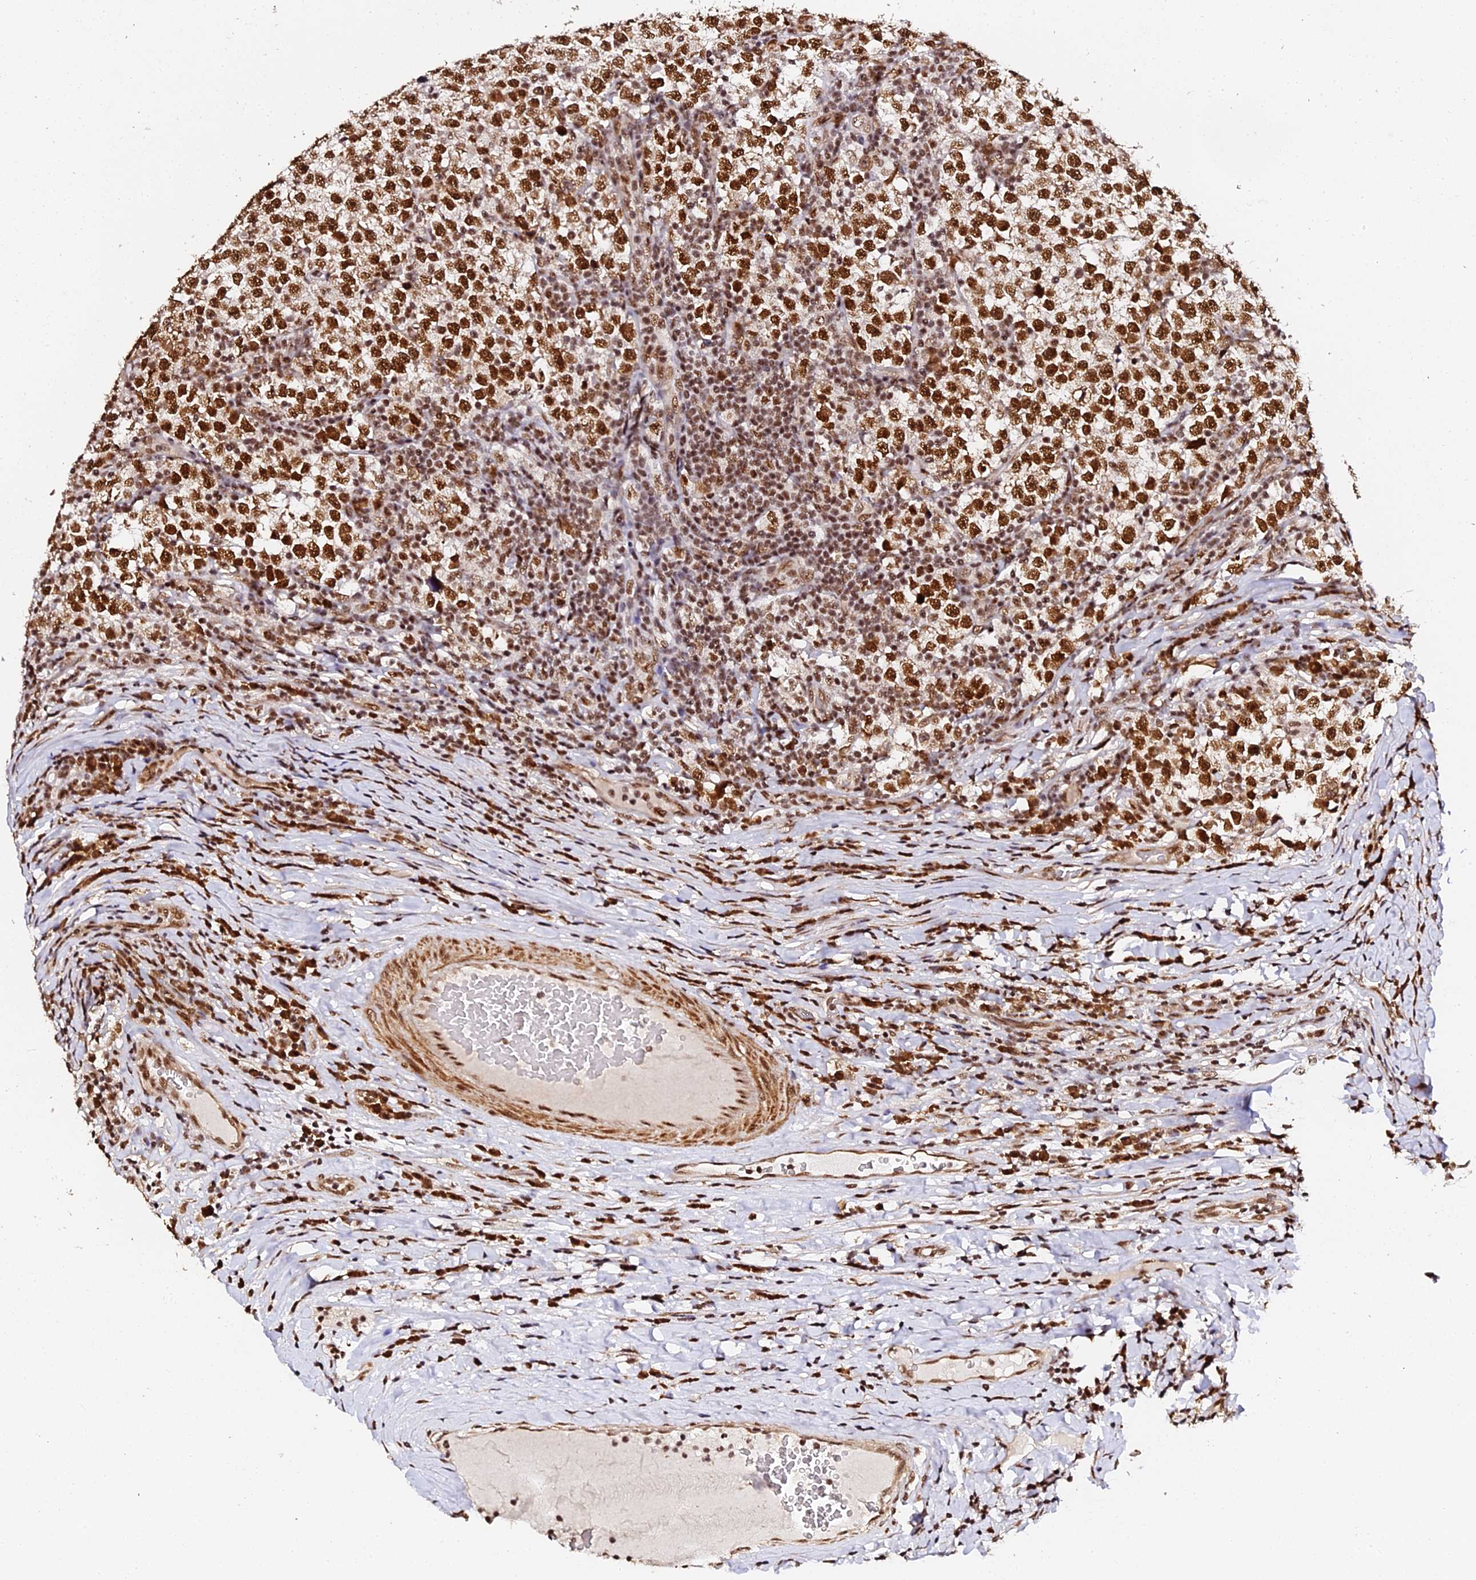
{"staining": {"intensity": "strong", "quantity": ">75%", "location": "nuclear"}, "tissue": "testis cancer", "cell_type": "Tumor cells", "image_type": "cancer", "snomed": [{"axis": "morphology", "description": "Normal tissue, NOS"}, {"axis": "morphology", "description": "Seminoma, NOS"}, {"axis": "topography", "description": "Testis"}], "caption": "Human seminoma (testis) stained with a brown dye shows strong nuclear positive staining in approximately >75% of tumor cells.", "gene": "MCRS1", "patient": {"sex": "male", "age": 43}}